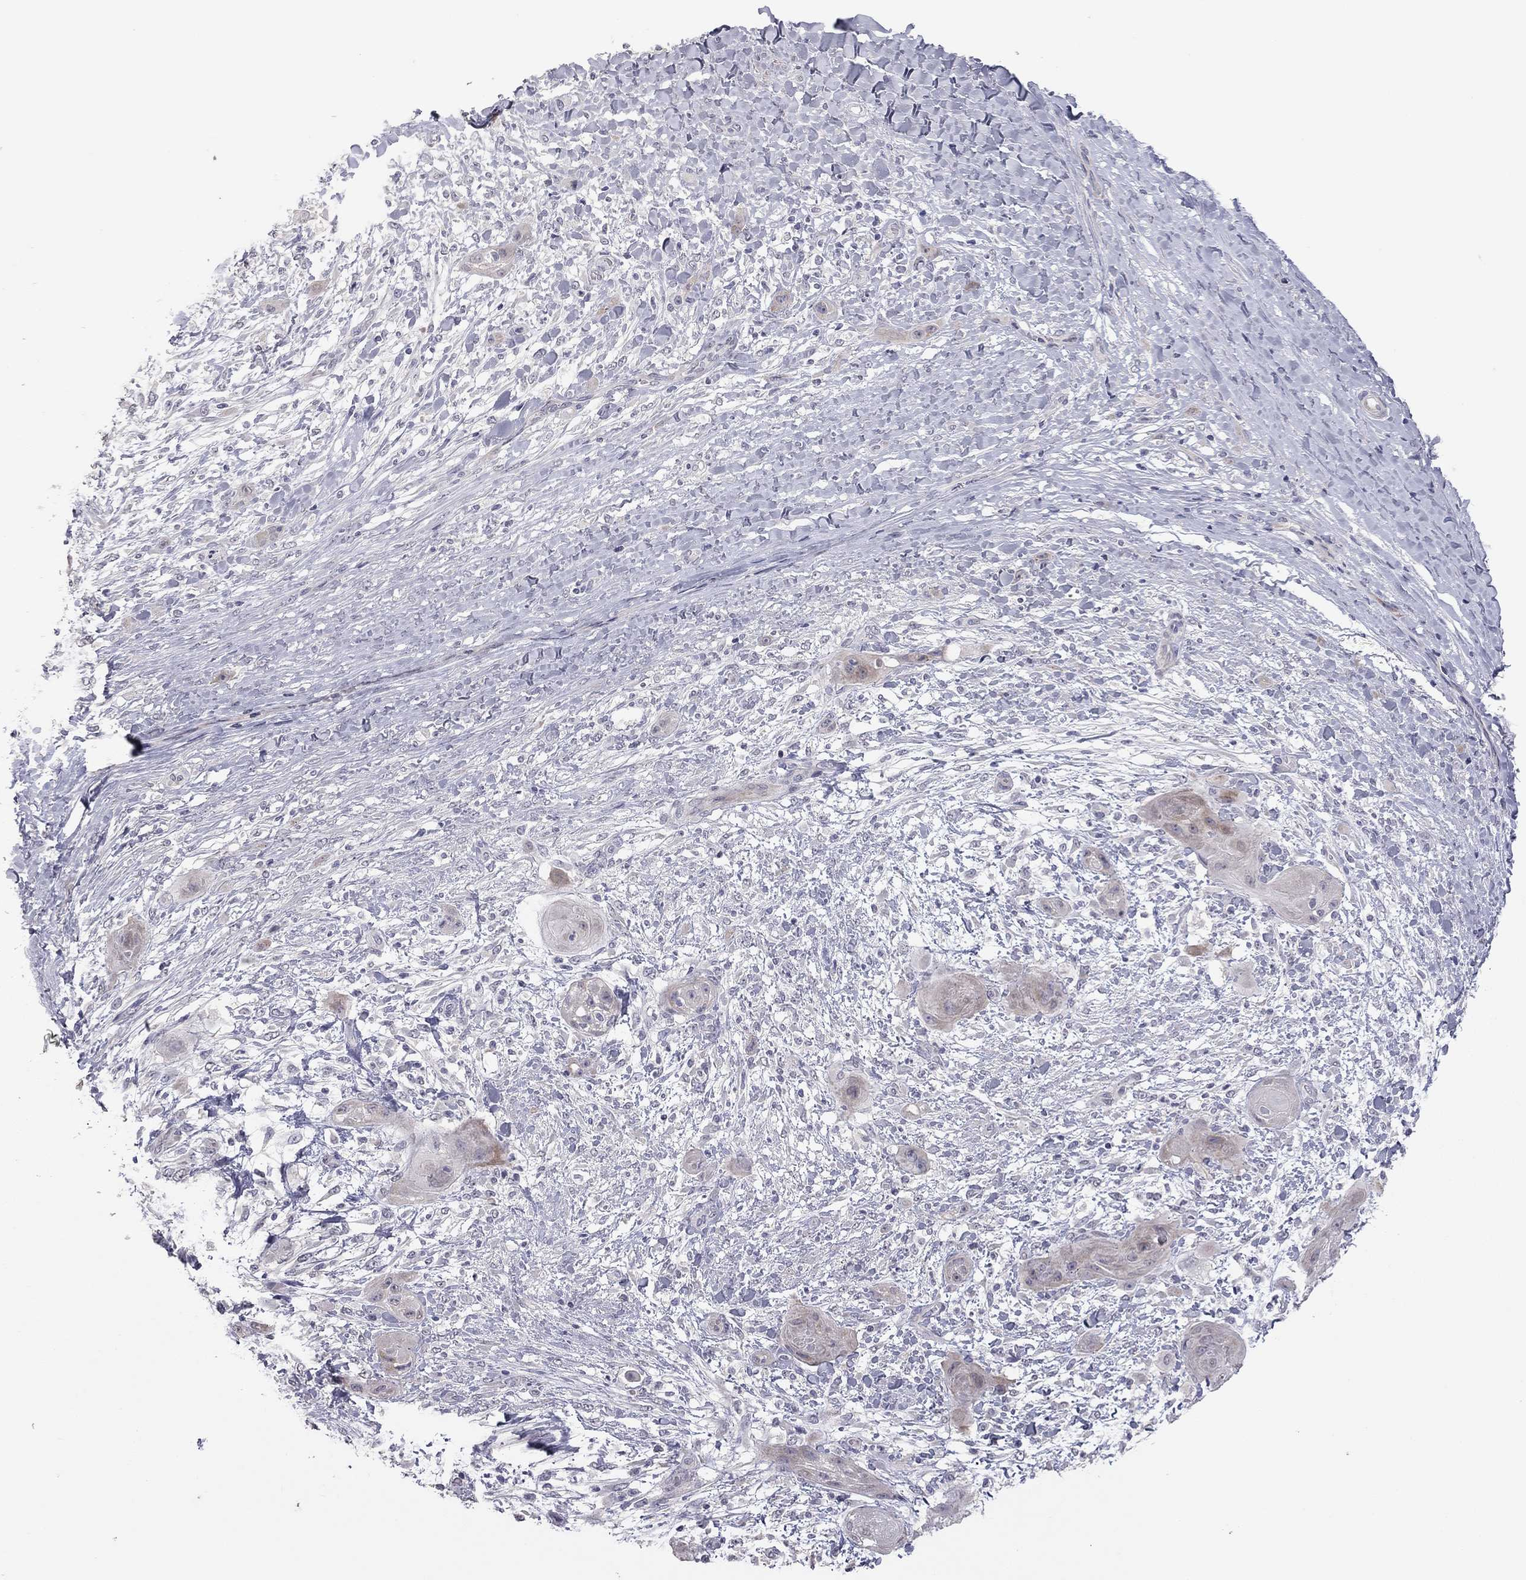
{"staining": {"intensity": "weak", "quantity": "<25%", "location": "cytoplasmic/membranous"}, "tissue": "skin cancer", "cell_type": "Tumor cells", "image_type": "cancer", "snomed": [{"axis": "morphology", "description": "Squamous cell carcinoma, NOS"}, {"axis": "topography", "description": "Skin"}], "caption": "DAB immunohistochemical staining of human skin cancer (squamous cell carcinoma) displays no significant staining in tumor cells.", "gene": "PRRT2", "patient": {"sex": "male", "age": 62}}